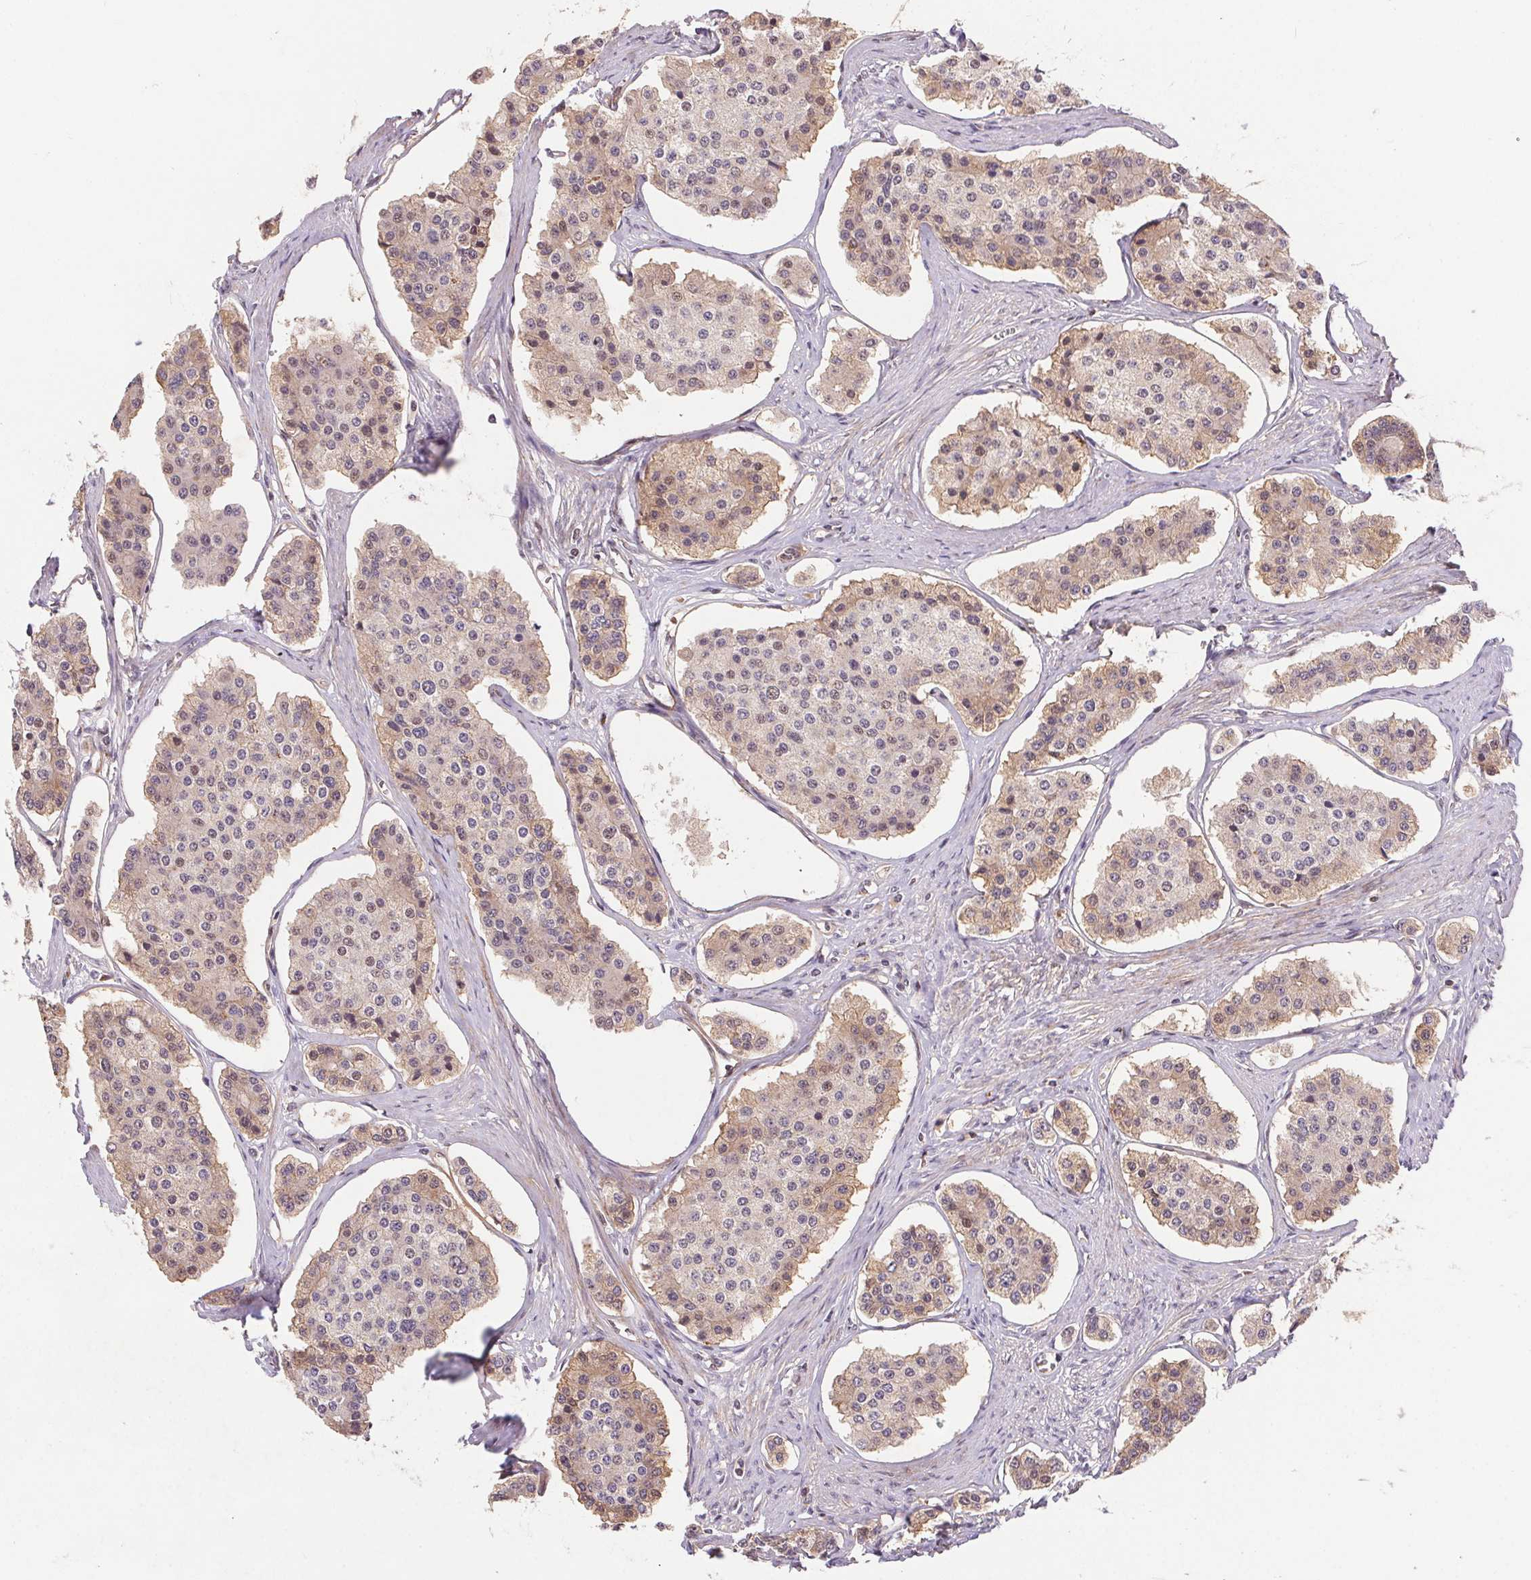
{"staining": {"intensity": "weak", "quantity": "<25%", "location": "cytoplasmic/membranous"}, "tissue": "carcinoid", "cell_type": "Tumor cells", "image_type": "cancer", "snomed": [{"axis": "morphology", "description": "Carcinoid, malignant, NOS"}, {"axis": "topography", "description": "Small intestine"}], "caption": "IHC of carcinoid (malignant) demonstrates no staining in tumor cells.", "gene": "SLC52A2", "patient": {"sex": "female", "age": 65}}